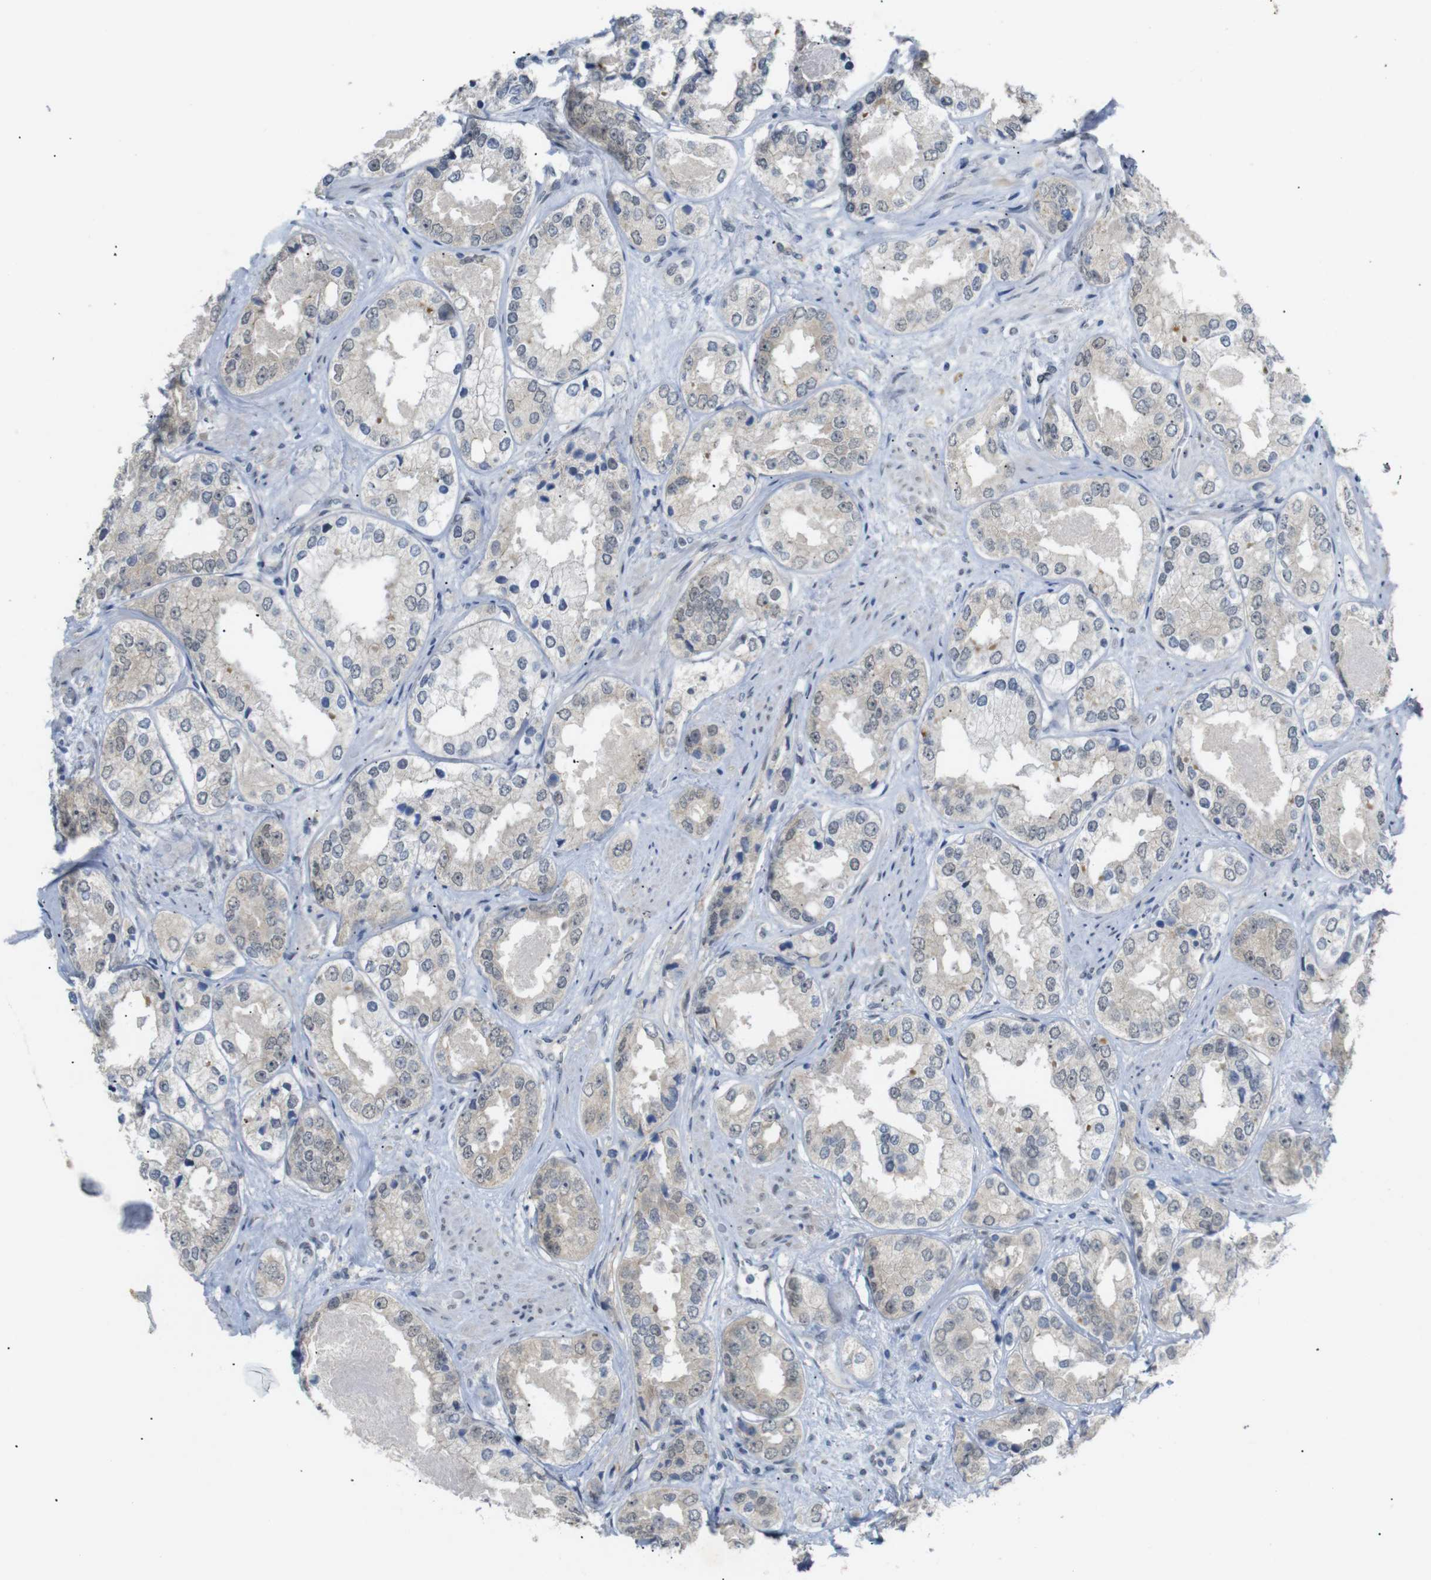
{"staining": {"intensity": "negative", "quantity": "none", "location": "none"}, "tissue": "prostate cancer", "cell_type": "Tumor cells", "image_type": "cancer", "snomed": [{"axis": "morphology", "description": "Adenocarcinoma, High grade"}, {"axis": "topography", "description": "Prostate"}], "caption": "A high-resolution image shows immunohistochemistry (IHC) staining of prostate adenocarcinoma (high-grade), which demonstrates no significant expression in tumor cells.", "gene": "GPR158", "patient": {"sex": "male", "age": 61}}